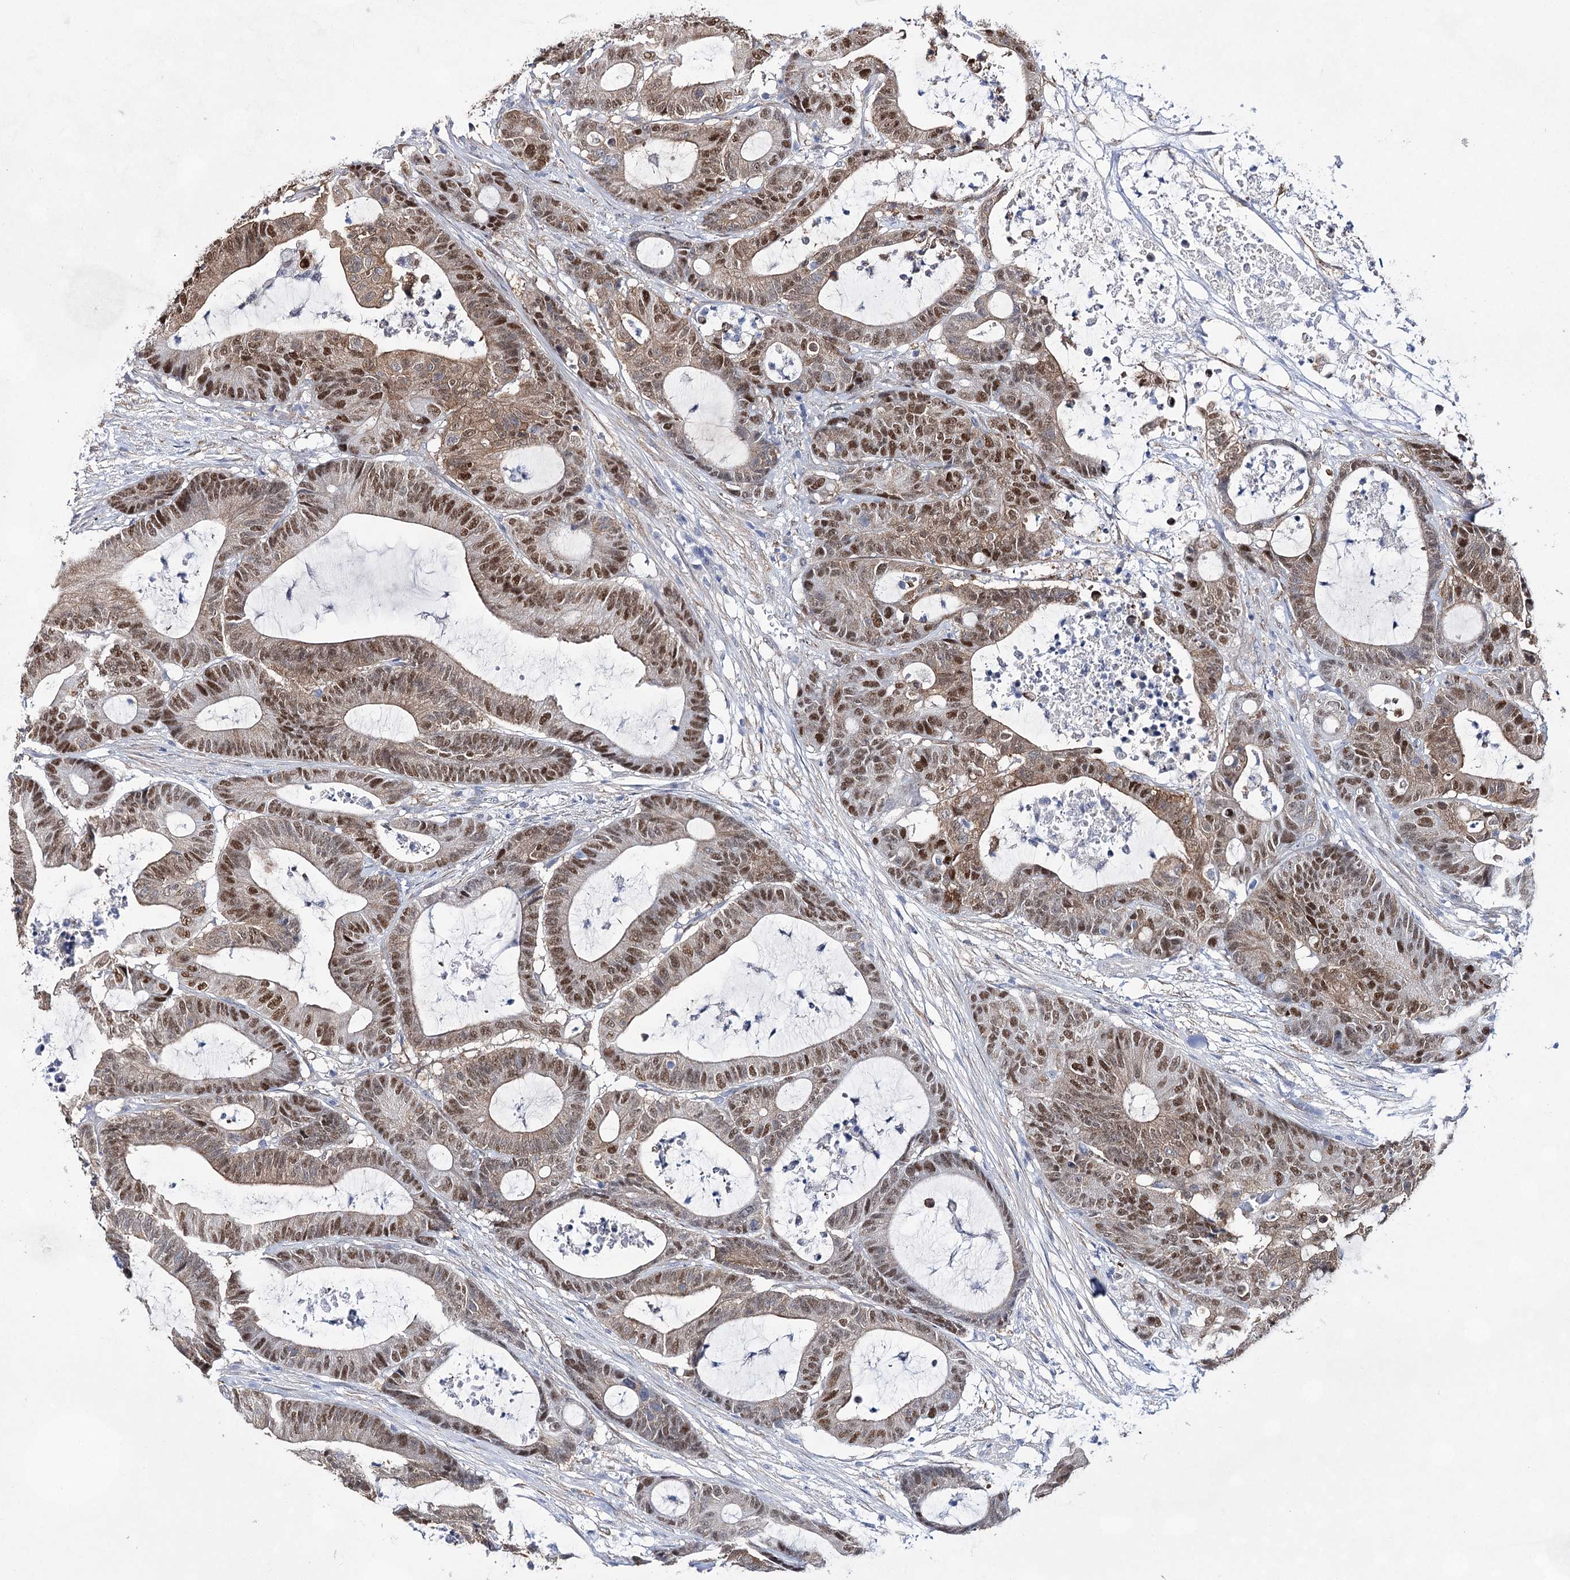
{"staining": {"intensity": "moderate", "quantity": ">75%", "location": "cytoplasmic/membranous,nuclear"}, "tissue": "colorectal cancer", "cell_type": "Tumor cells", "image_type": "cancer", "snomed": [{"axis": "morphology", "description": "Adenocarcinoma, NOS"}, {"axis": "topography", "description": "Colon"}], "caption": "The histopathology image reveals immunohistochemical staining of colorectal cancer. There is moderate cytoplasmic/membranous and nuclear positivity is seen in about >75% of tumor cells. Nuclei are stained in blue.", "gene": "UGDH", "patient": {"sex": "female", "age": 84}}